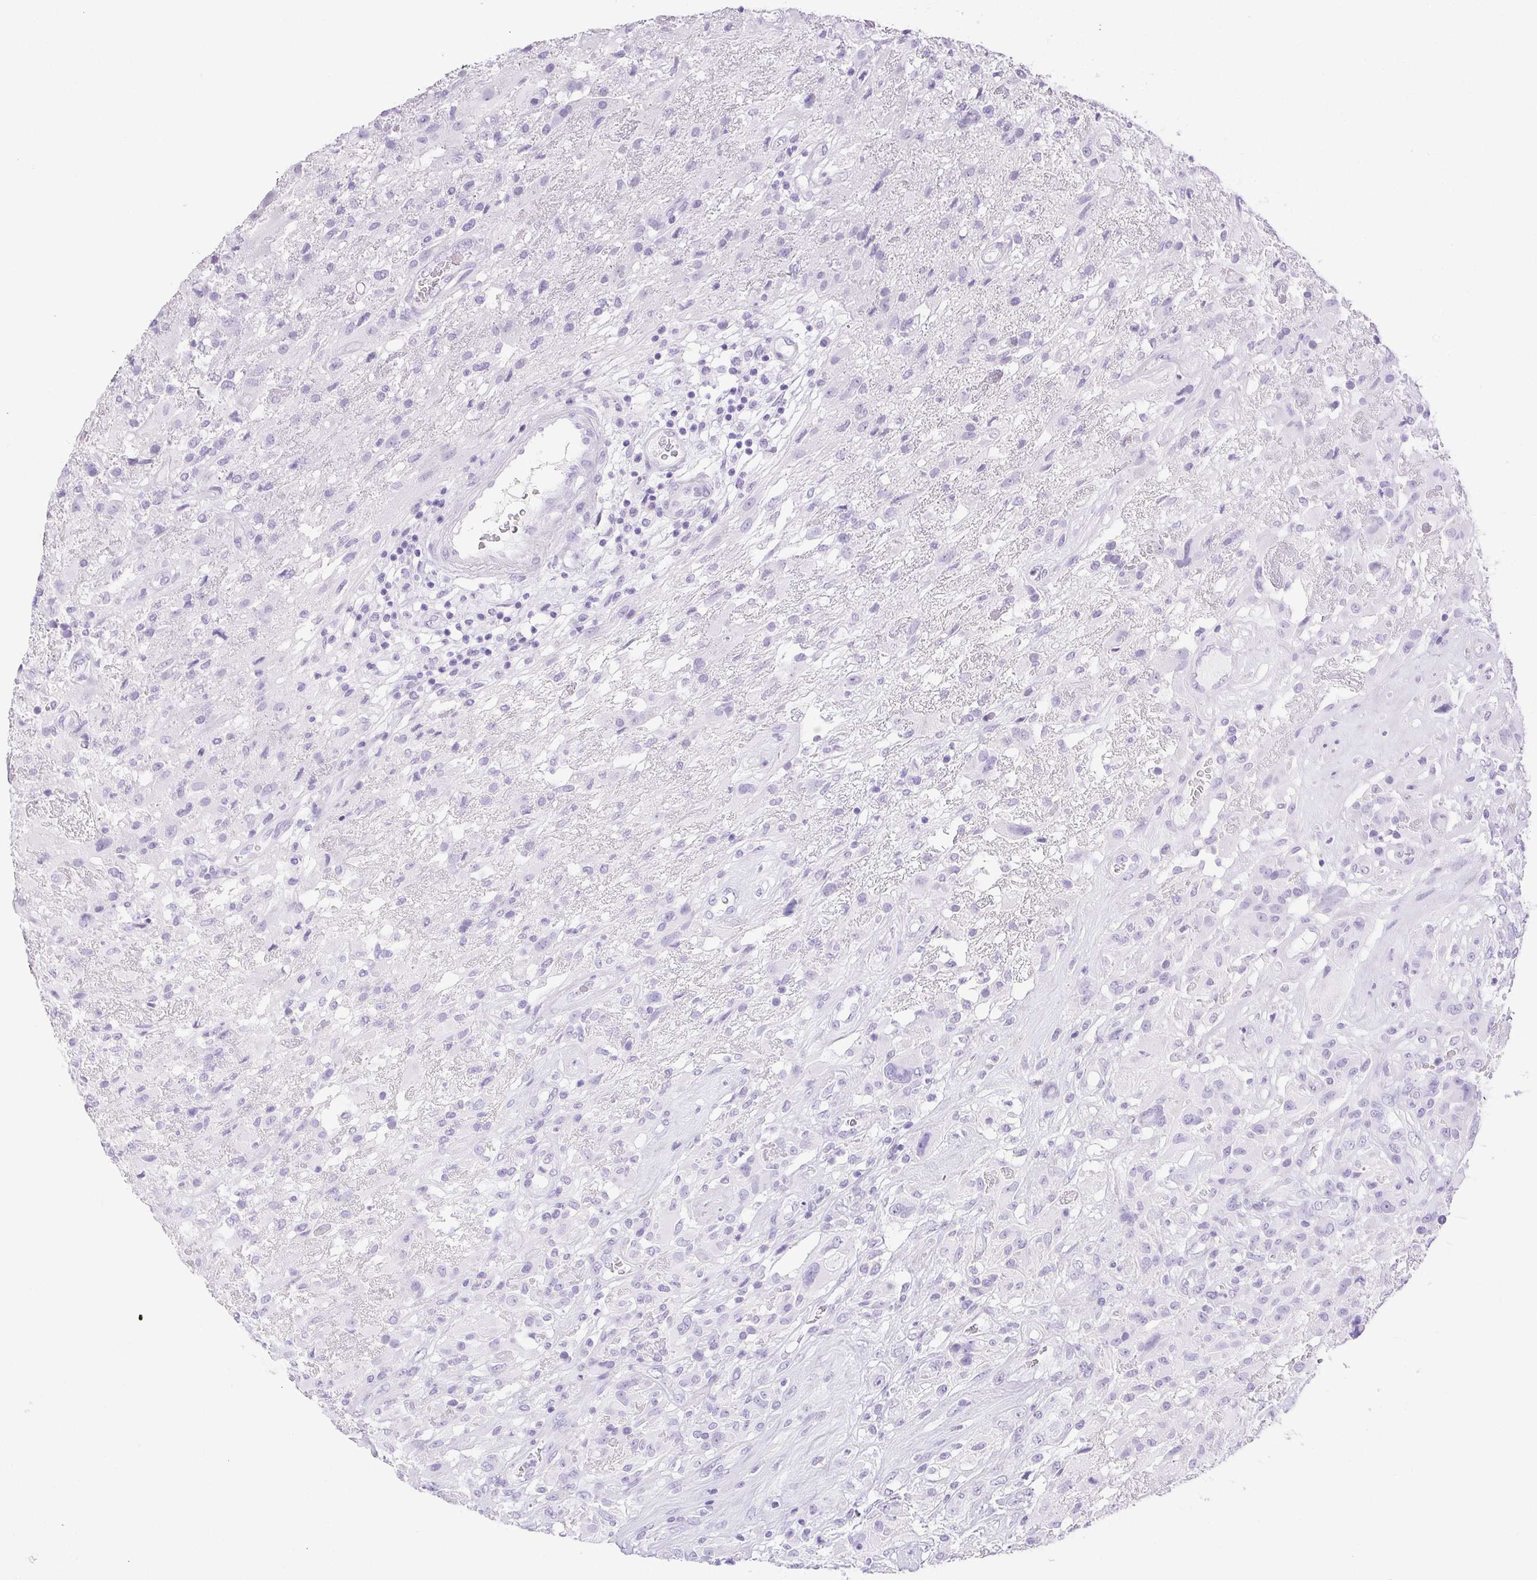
{"staining": {"intensity": "negative", "quantity": "none", "location": "none"}, "tissue": "glioma", "cell_type": "Tumor cells", "image_type": "cancer", "snomed": [{"axis": "morphology", "description": "Glioma, malignant, High grade"}, {"axis": "topography", "description": "Brain"}], "caption": "Tumor cells show no significant staining in glioma.", "gene": "HLA-G", "patient": {"sex": "male", "age": 46}}